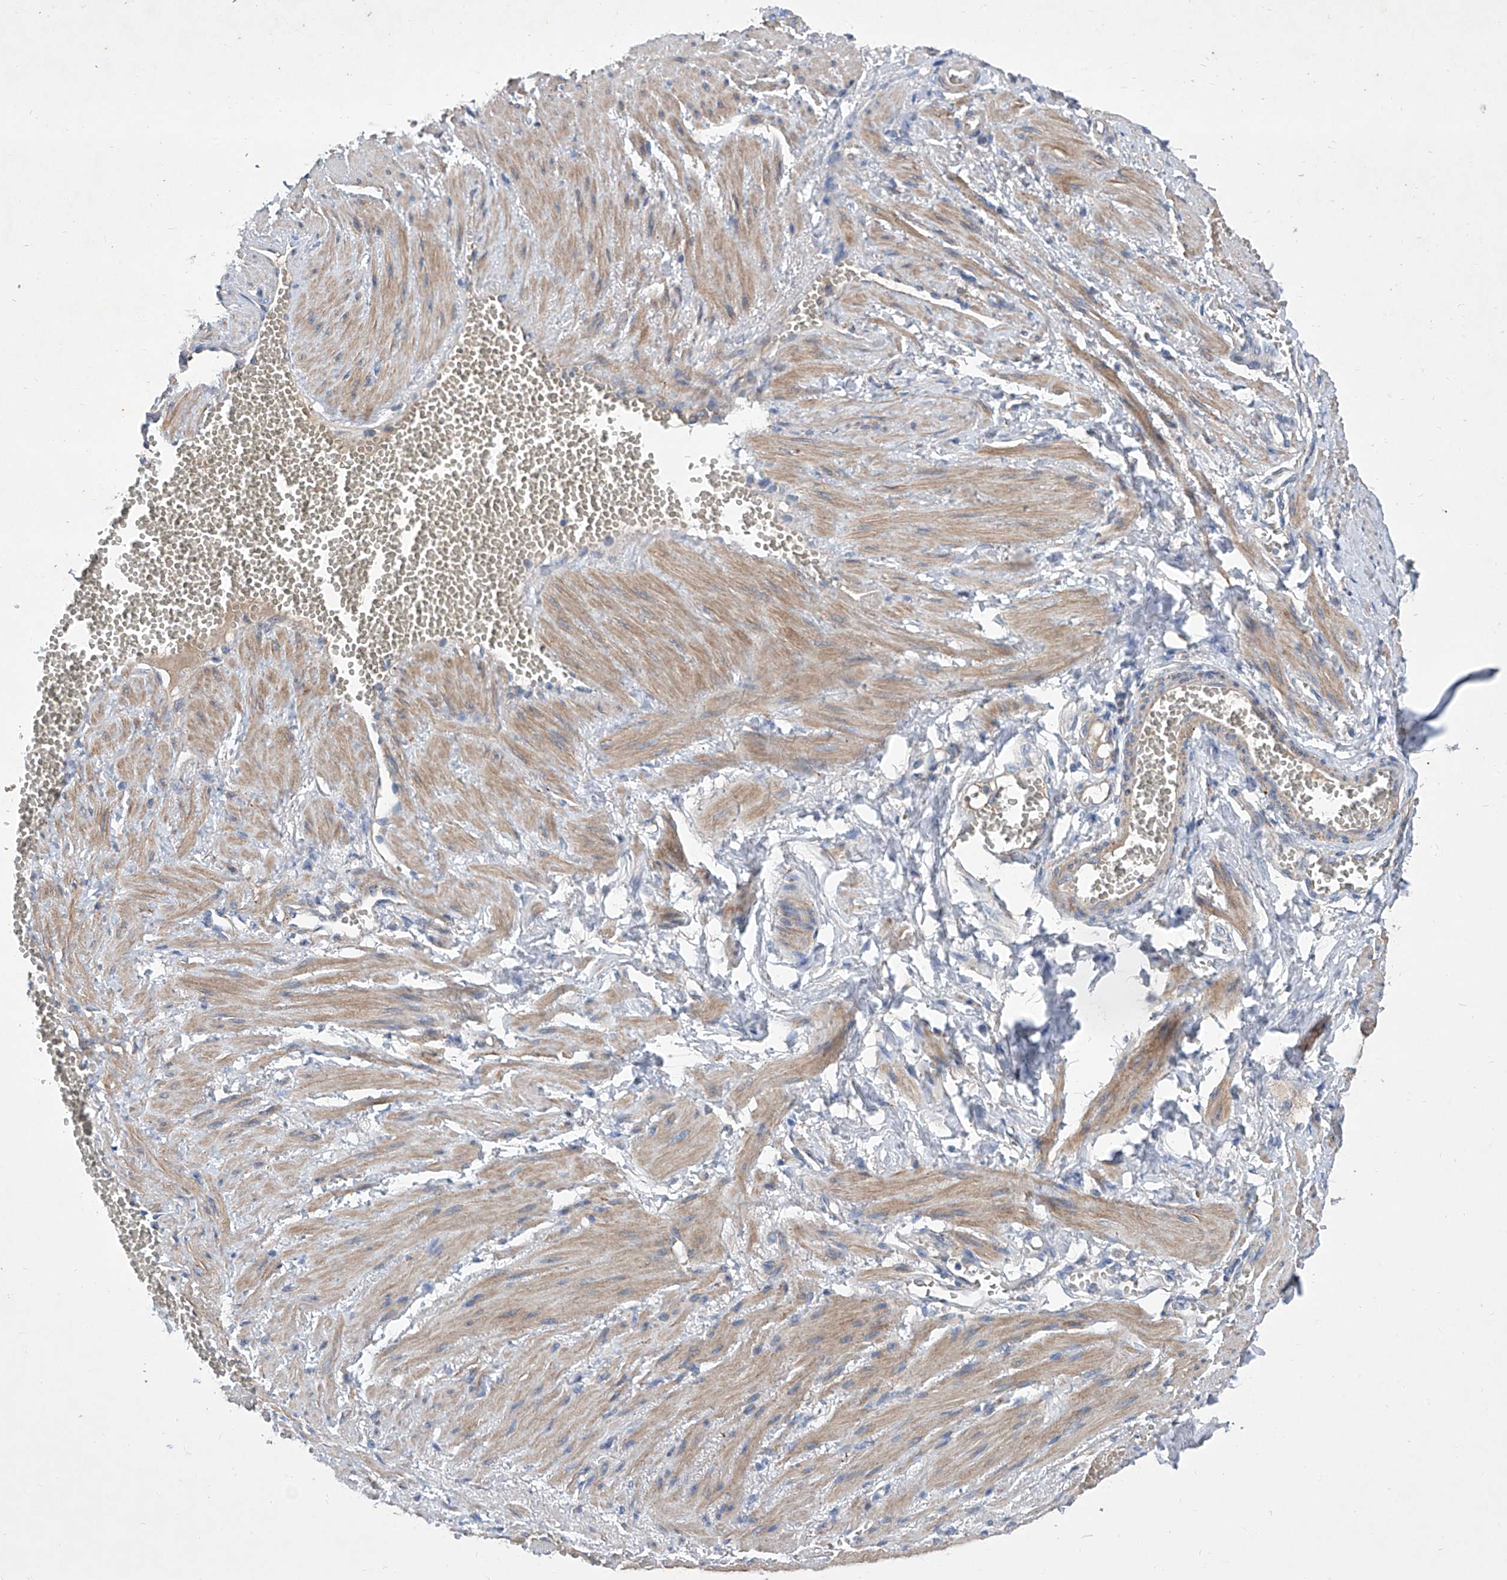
{"staining": {"intensity": "negative", "quantity": "none", "location": "none"}, "tissue": "soft tissue", "cell_type": "Fibroblasts", "image_type": "normal", "snomed": [{"axis": "morphology", "description": "Normal tissue, NOS"}, {"axis": "topography", "description": "Smooth muscle"}, {"axis": "topography", "description": "Peripheral nerve tissue"}], "caption": "High power microscopy histopathology image of an immunohistochemistry micrograph of unremarkable soft tissue, revealing no significant positivity in fibroblasts. (Stains: DAB IHC with hematoxylin counter stain, Microscopy: brightfield microscopy at high magnification).", "gene": "GPT", "patient": {"sex": "female", "age": 39}}